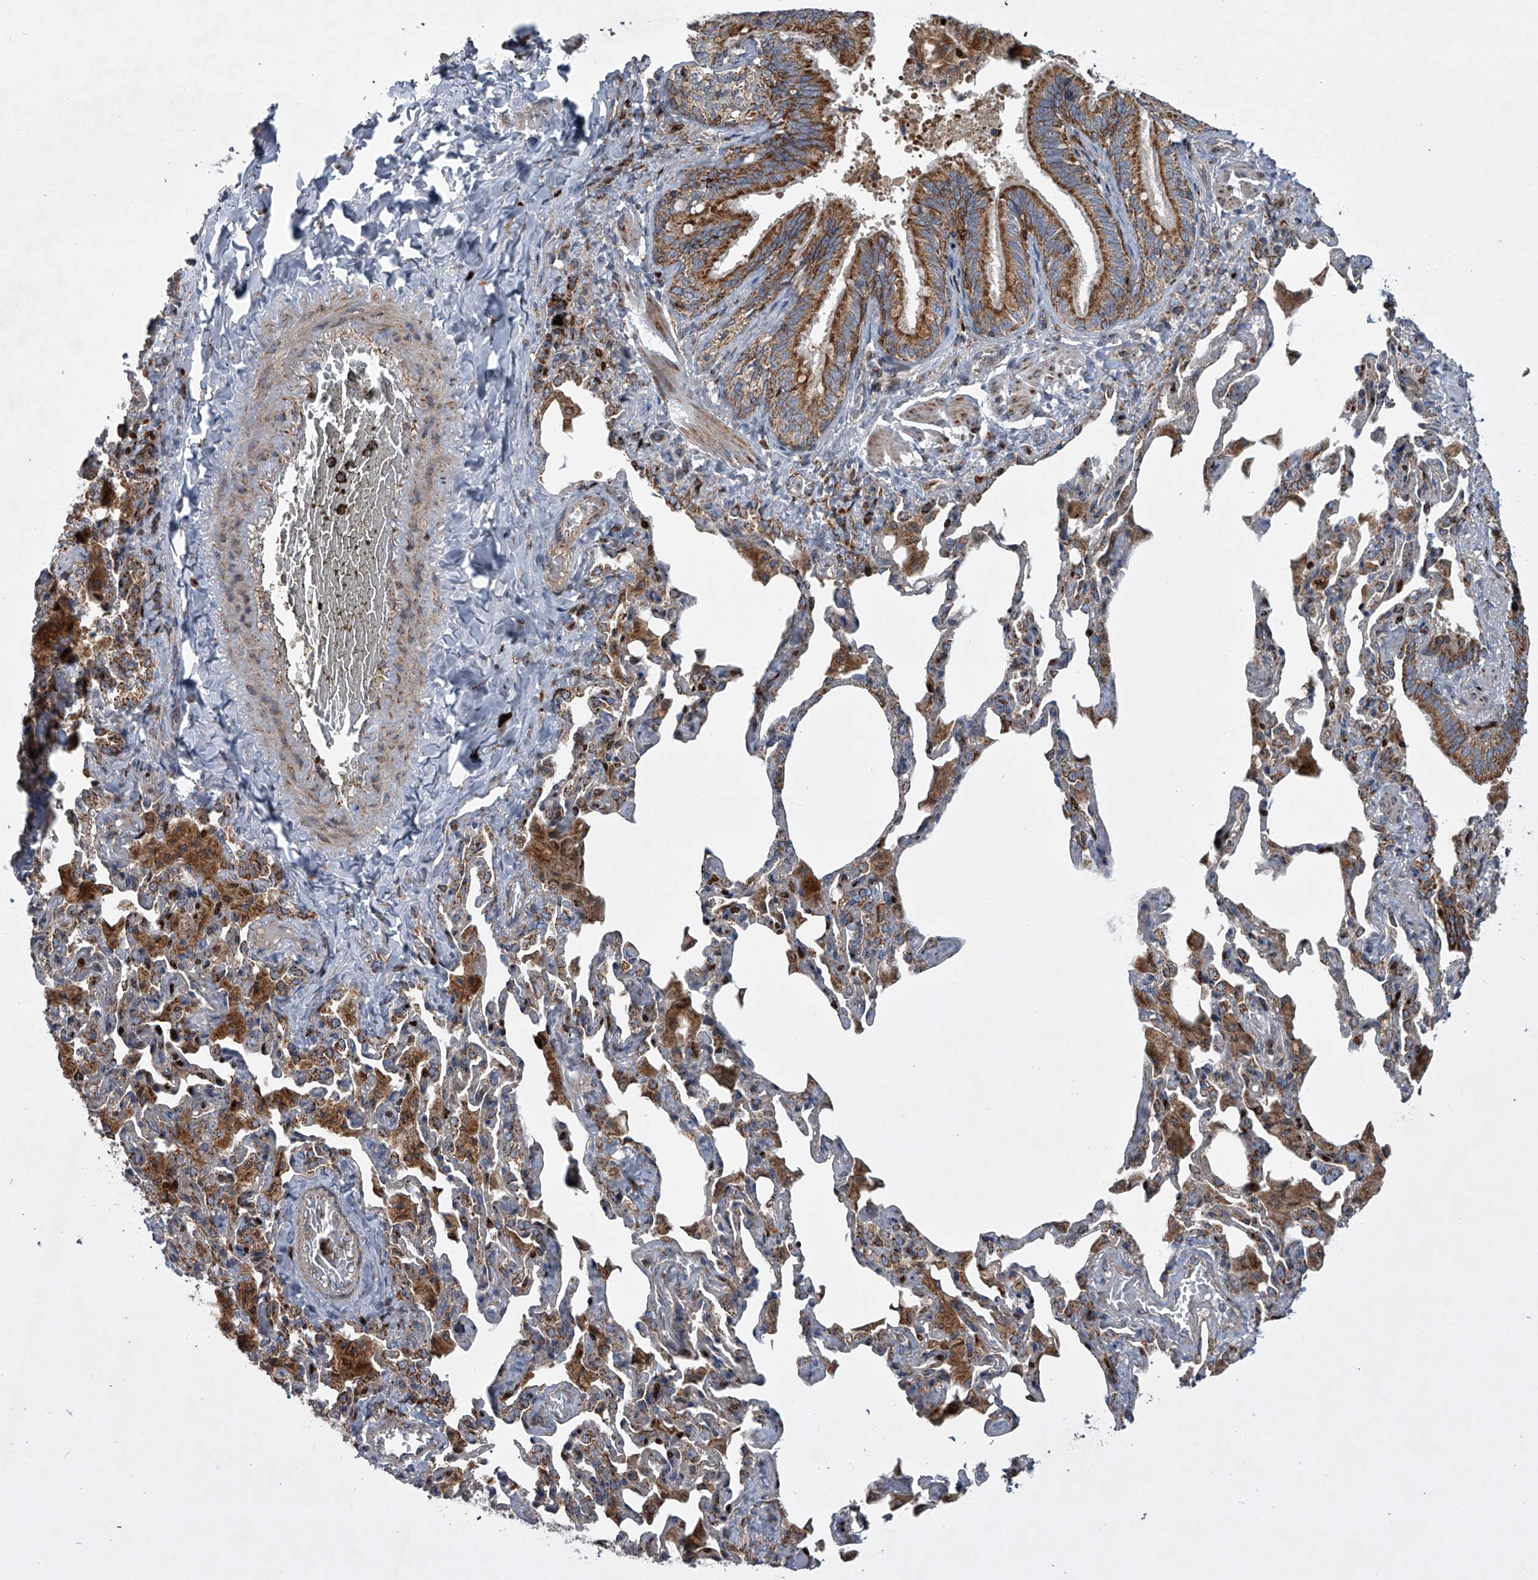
{"staining": {"intensity": "strong", "quantity": ">75%", "location": "cytoplasmic/membranous"}, "tissue": "bronchus", "cell_type": "Respiratory epithelial cells", "image_type": "normal", "snomed": [{"axis": "morphology", "description": "Normal tissue, NOS"}, {"axis": "morphology", "description": "Inflammation, NOS"}, {"axis": "topography", "description": "Lung"}], "caption": "Bronchus stained for a protein exhibits strong cytoplasmic/membranous positivity in respiratory epithelial cells. The staining is performed using DAB brown chromogen to label protein expression. The nuclei are counter-stained blue using hematoxylin.", "gene": "STRADA", "patient": {"sex": "female", "age": 46}}